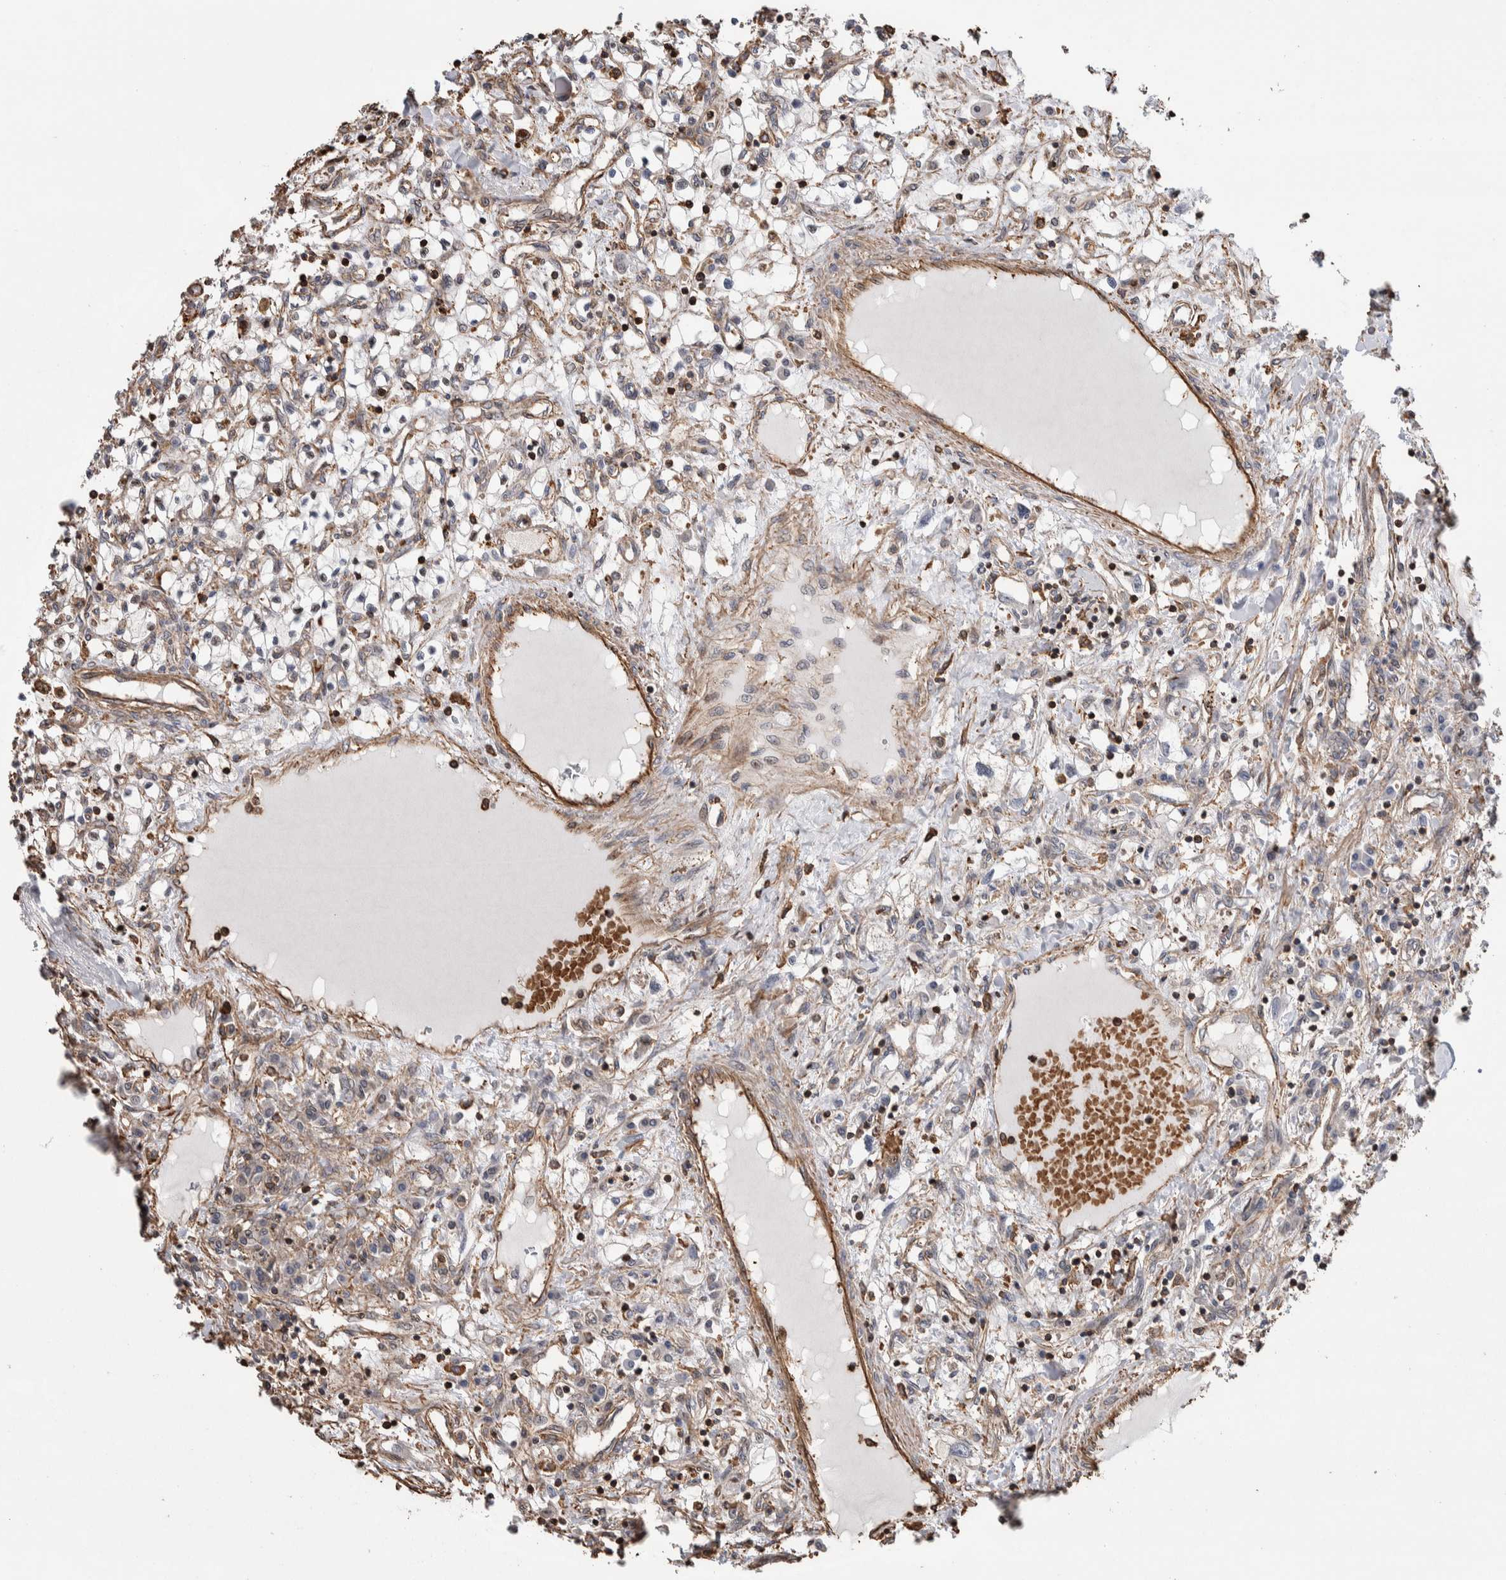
{"staining": {"intensity": "weak", "quantity": "<25%", "location": "cytoplasmic/membranous"}, "tissue": "renal cancer", "cell_type": "Tumor cells", "image_type": "cancer", "snomed": [{"axis": "morphology", "description": "Adenocarcinoma, NOS"}, {"axis": "topography", "description": "Kidney"}], "caption": "Immunohistochemistry (IHC) photomicrograph of neoplastic tissue: adenocarcinoma (renal) stained with DAB (3,3'-diaminobenzidine) reveals no significant protein expression in tumor cells.", "gene": "ENPP2", "patient": {"sex": "male", "age": 68}}